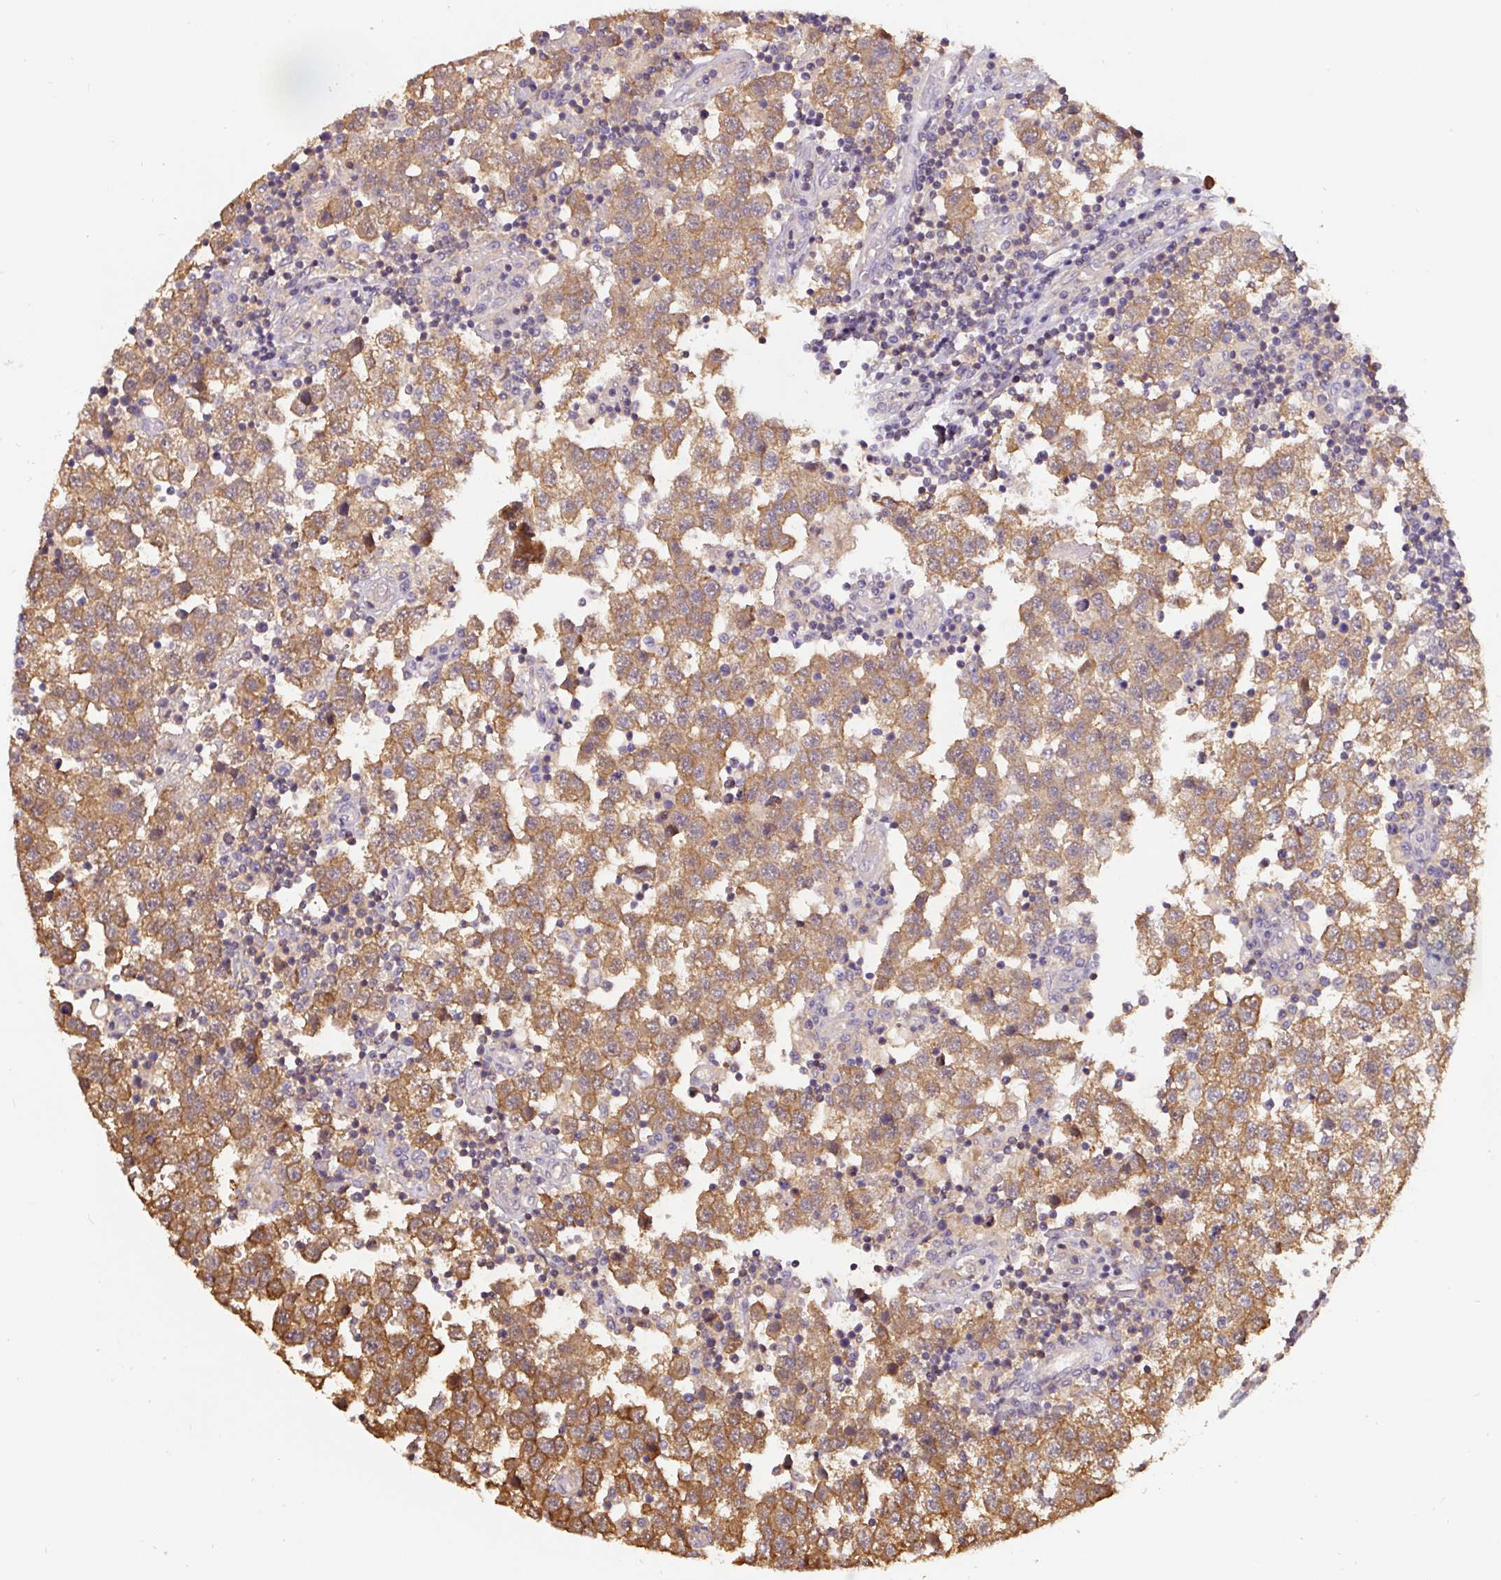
{"staining": {"intensity": "moderate", "quantity": ">75%", "location": "cytoplasmic/membranous"}, "tissue": "testis cancer", "cell_type": "Tumor cells", "image_type": "cancer", "snomed": [{"axis": "morphology", "description": "Seminoma, NOS"}, {"axis": "topography", "description": "Testis"}], "caption": "Seminoma (testis) stained for a protein (brown) shows moderate cytoplasmic/membranous positive expression in about >75% of tumor cells.", "gene": "ST13", "patient": {"sex": "male", "age": 34}}